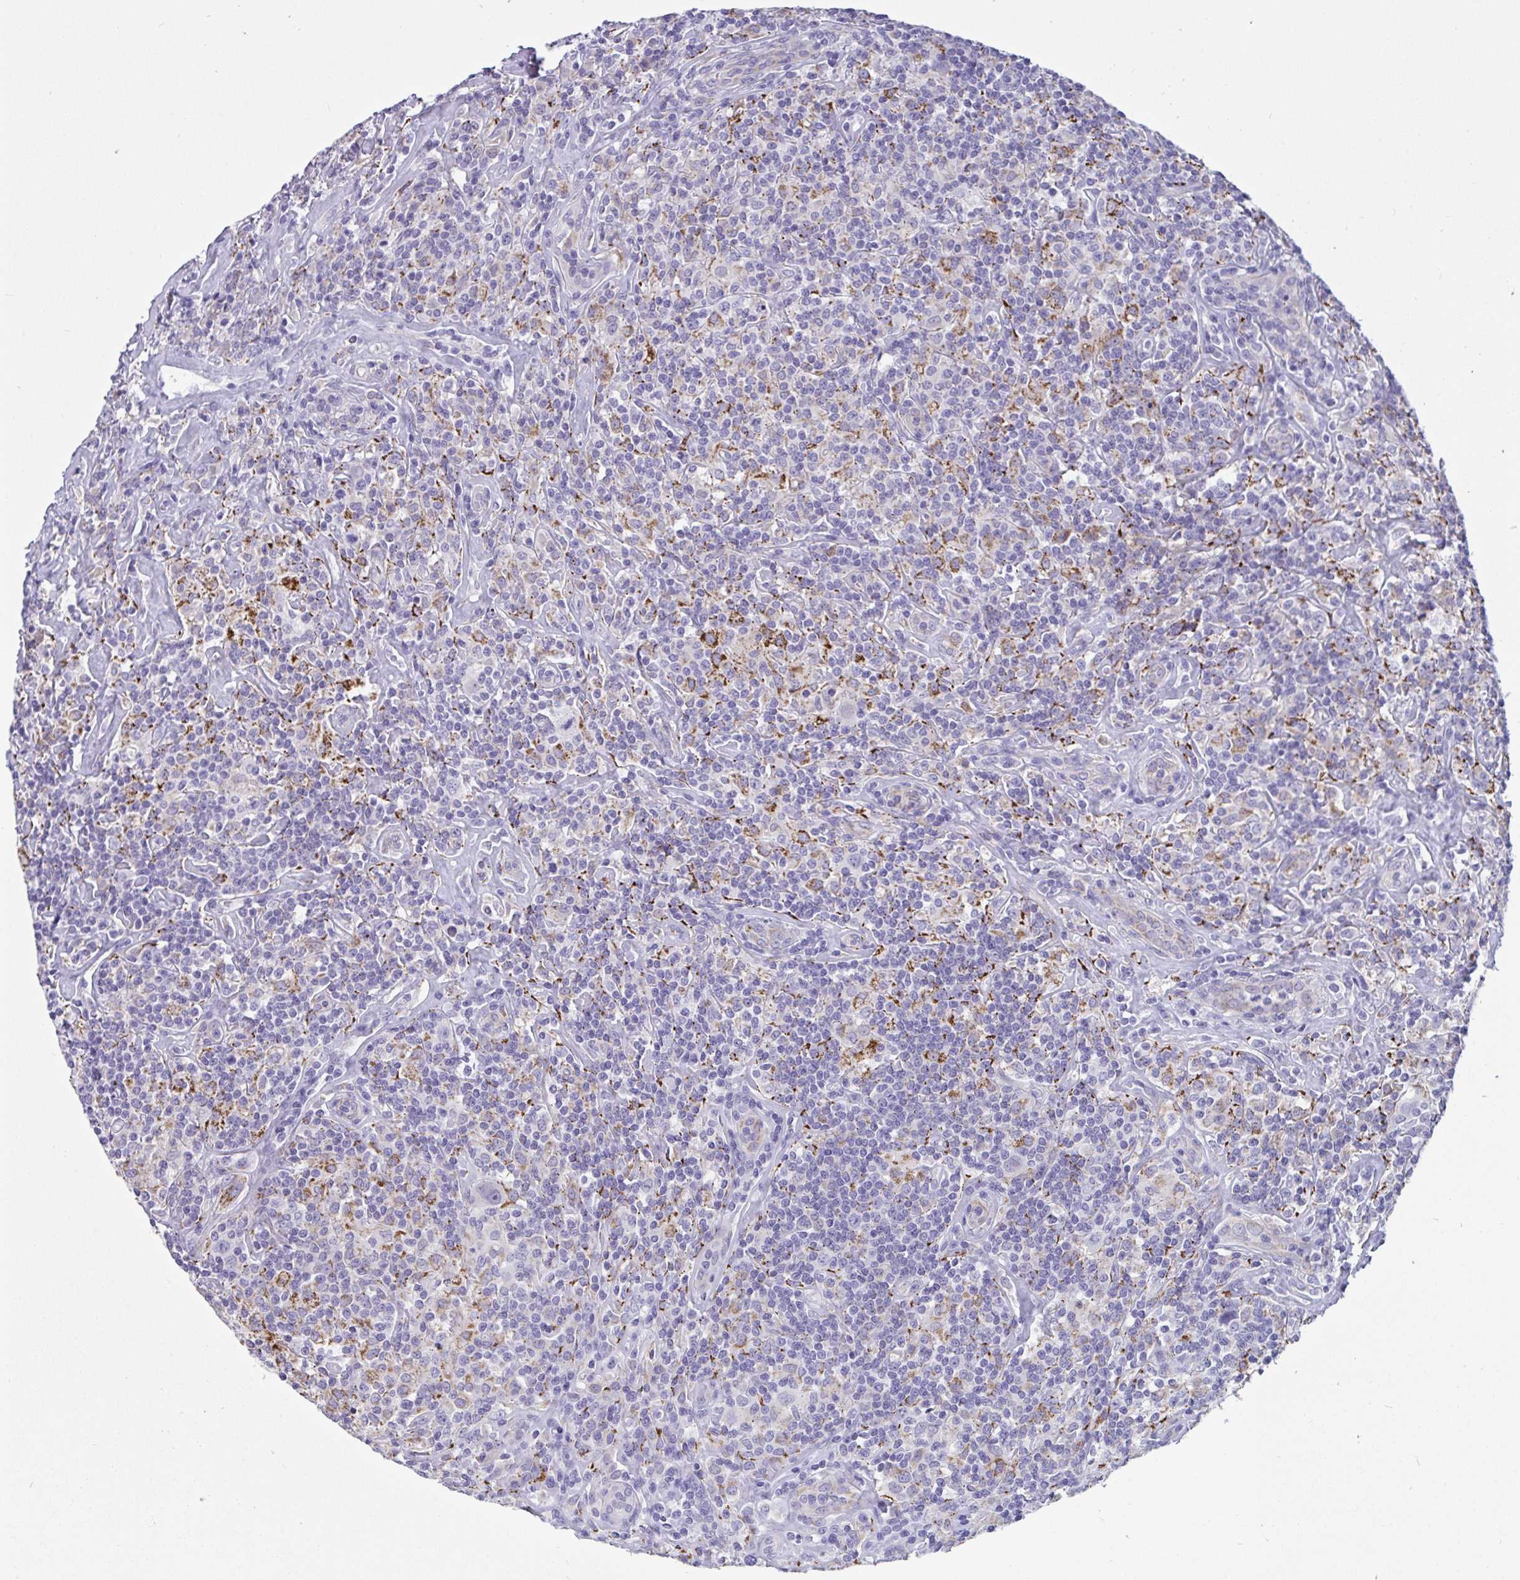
{"staining": {"intensity": "negative", "quantity": "none", "location": "none"}, "tissue": "lymphoma", "cell_type": "Tumor cells", "image_type": "cancer", "snomed": [{"axis": "morphology", "description": "Hodgkin's disease, NOS"}, {"axis": "morphology", "description": "Hodgkin's lymphoma, nodular sclerosis"}, {"axis": "topography", "description": "Lymph node"}], "caption": "Tumor cells are negative for brown protein staining in Hodgkin's lymphoma, nodular sclerosis.", "gene": "SEMA6B", "patient": {"sex": "female", "age": 10}}